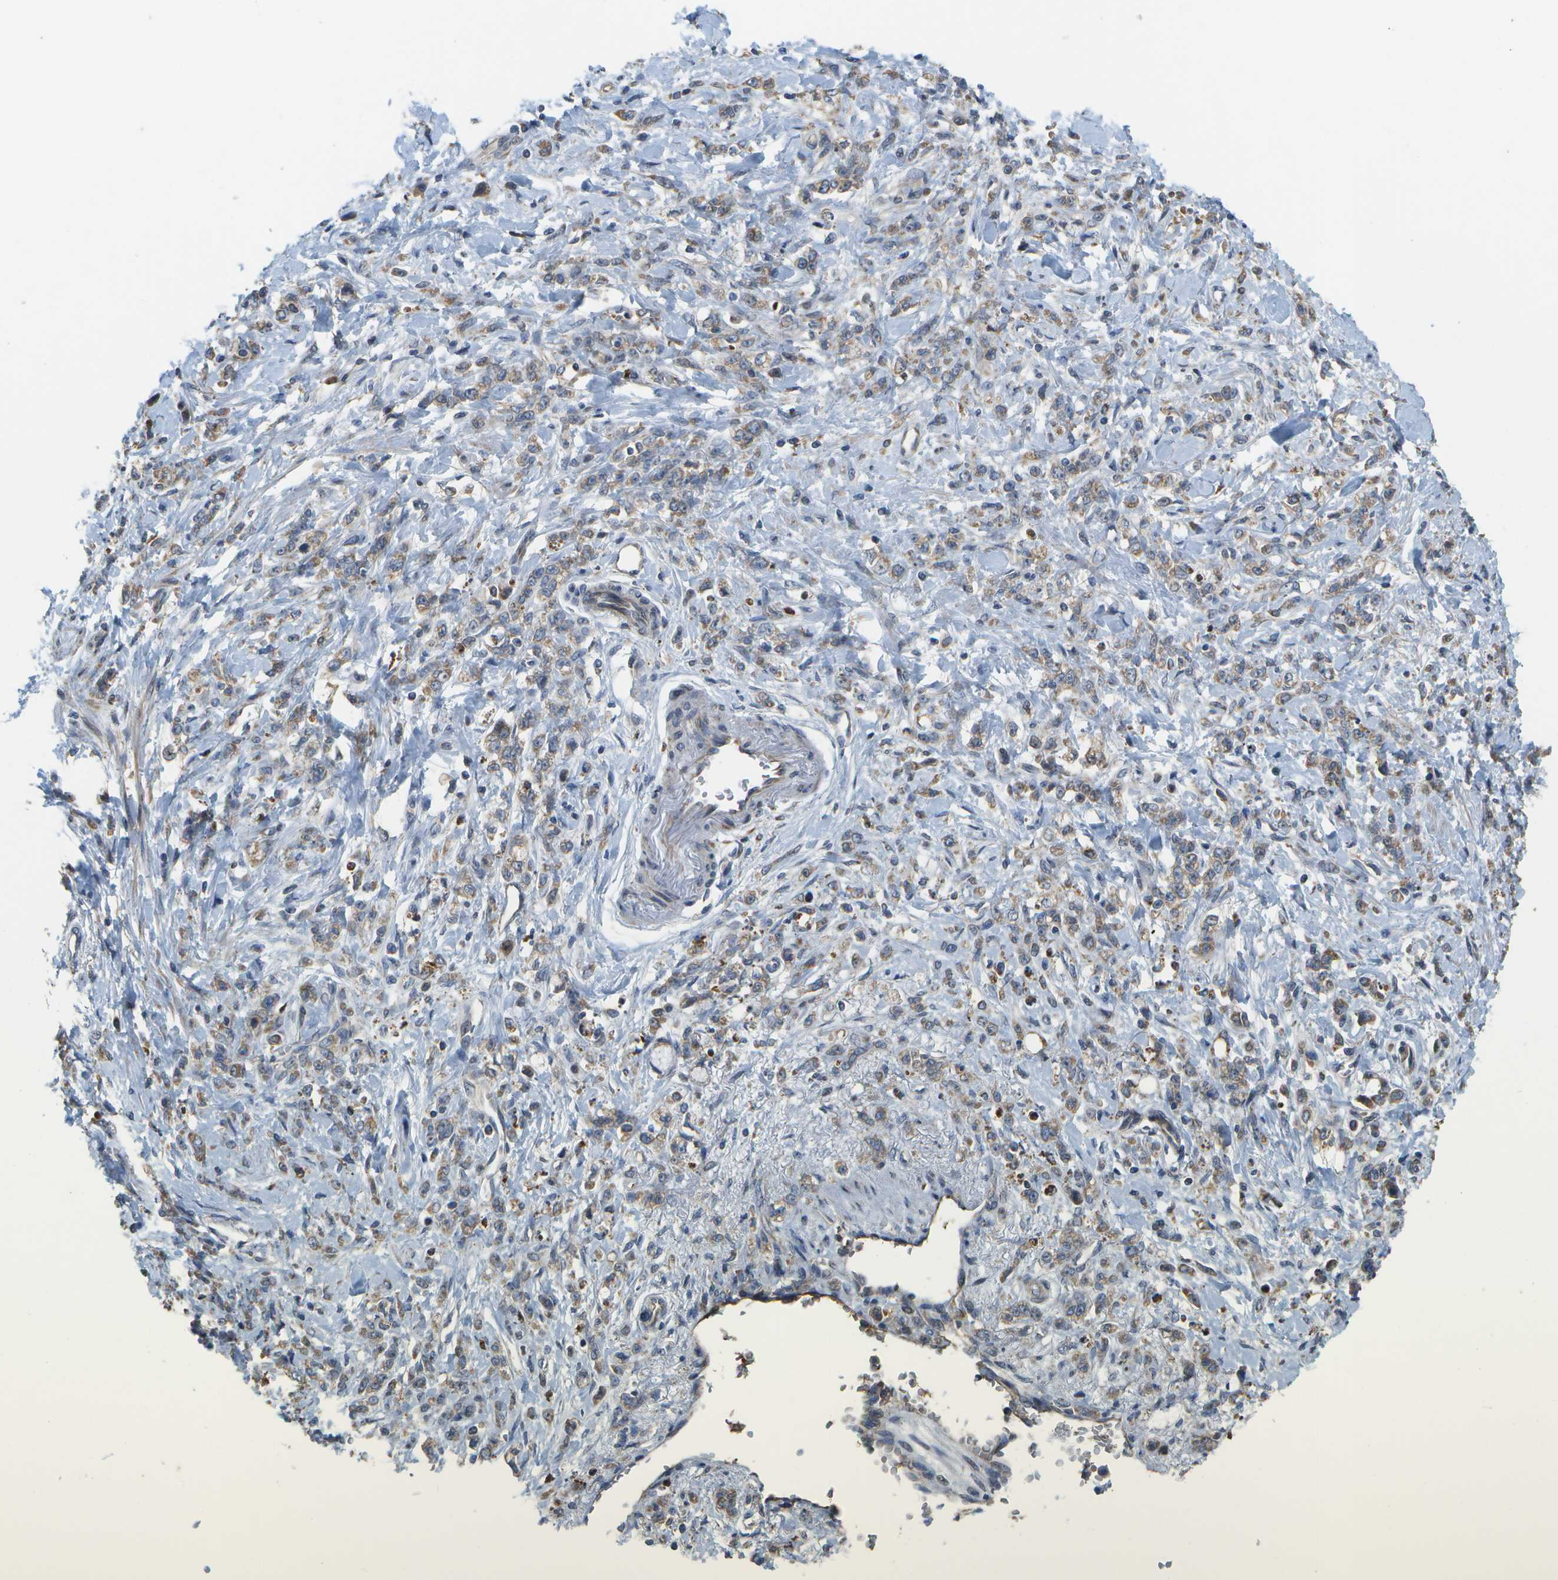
{"staining": {"intensity": "moderate", "quantity": ">75%", "location": "cytoplasmic/membranous"}, "tissue": "stomach cancer", "cell_type": "Tumor cells", "image_type": "cancer", "snomed": [{"axis": "morphology", "description": "Normal tissue, NOS"}, {"axis": "morphology", "description": "Adenocarcinoma, NOS"}, {"axis": "topography", "description": "Stomach"}], "caption": "Human stomach cancer (adenocarcinoma) stained for a protein (brown) demonstrates moderate cytoplasmic/membranous positive staining in approximately >75% of tumor cells.", "gene": "HADHA", "patient": {"sex": "male", "age": 82}}